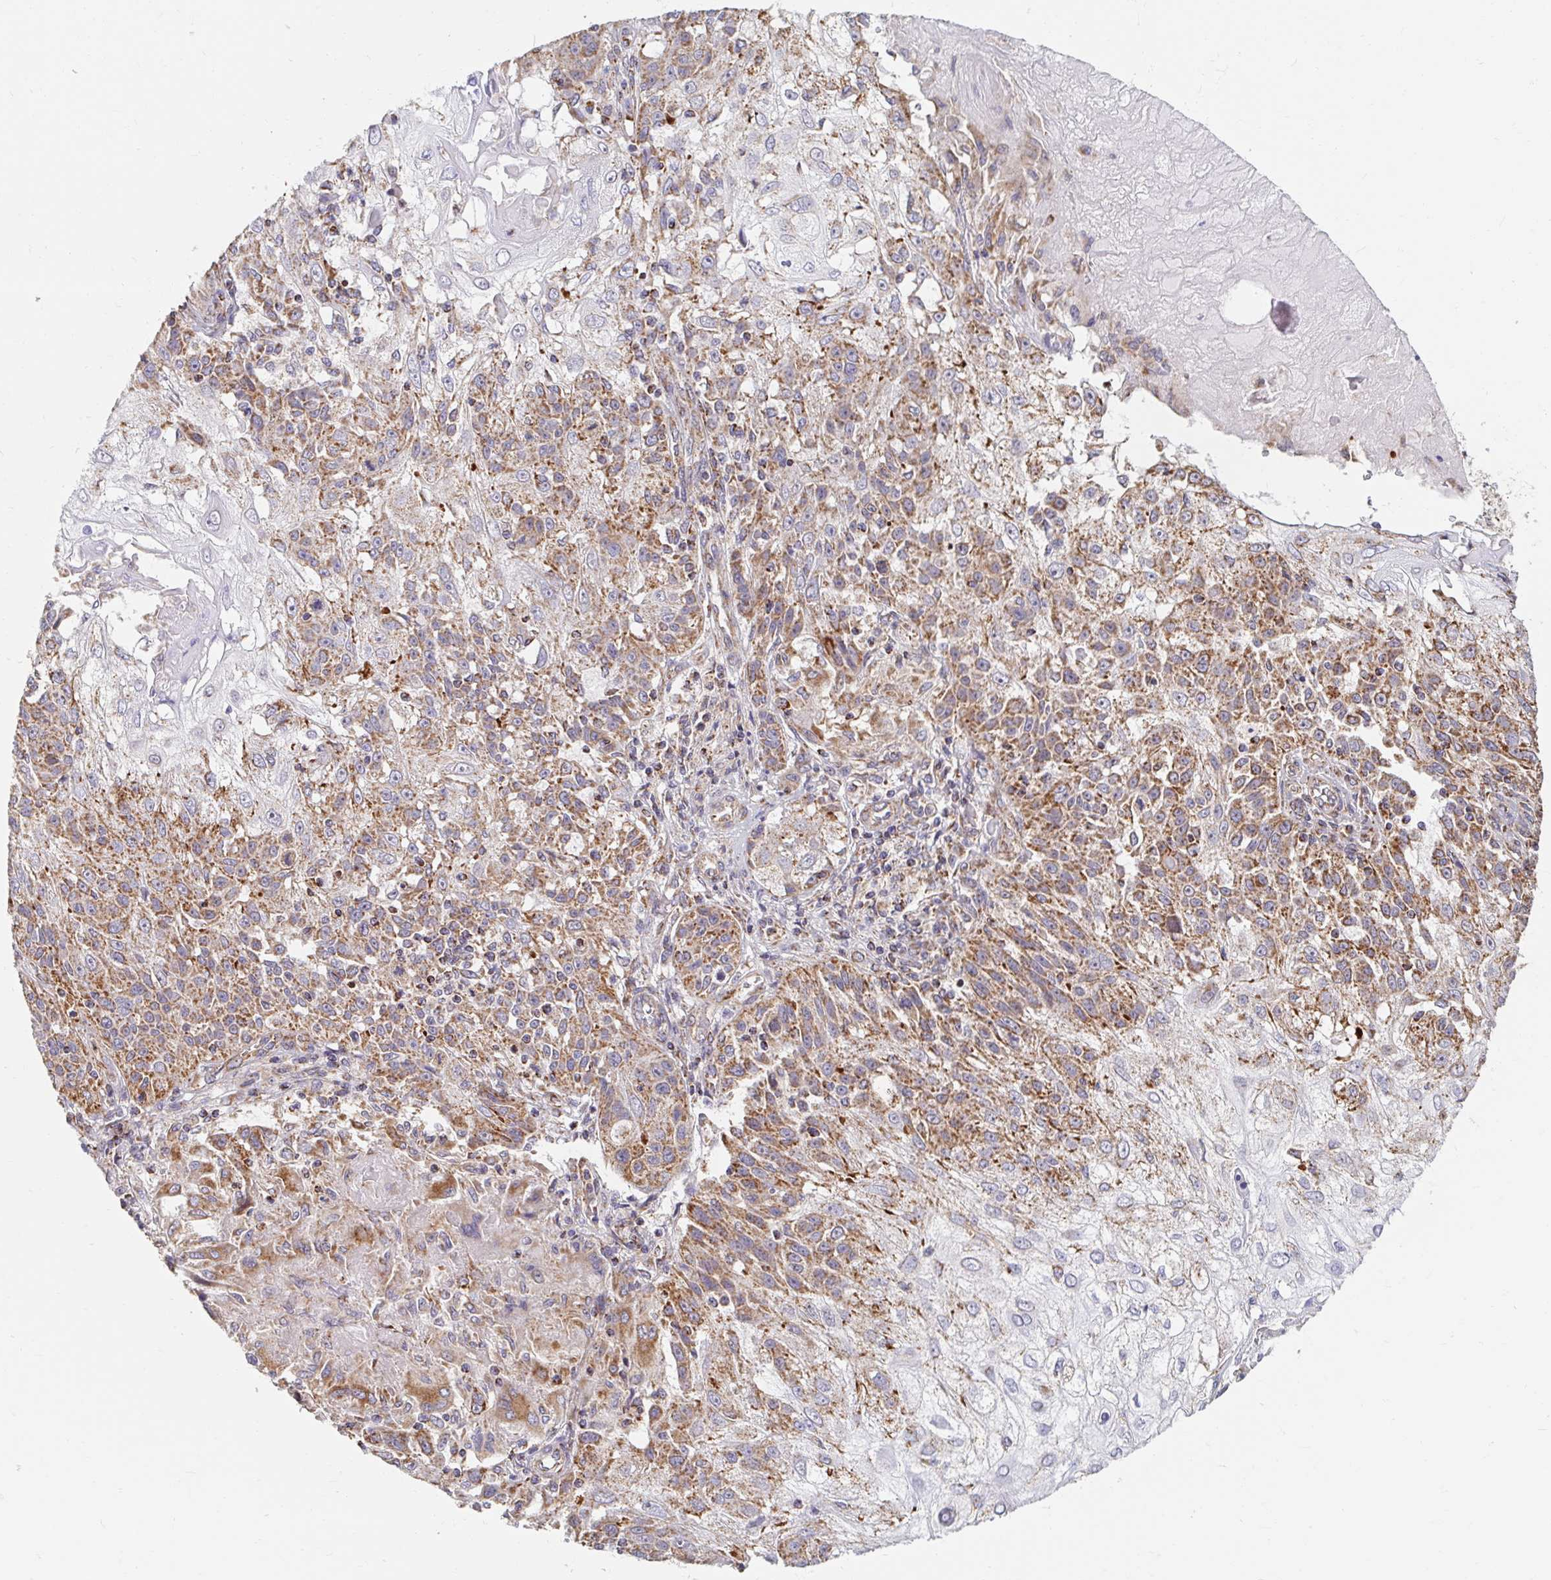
{"staining": {"intensity": "moderate", "quantity": "25%-75%", "location": "cytoplasmic/membranous"}, "tissue": "skin cancer", "cell_type": "Tumor cells", "image_type": "cancer", "snomed": [{"axis": "morphology", "description": "Normal tissue, NOS"}, {"axis": "morphology", "description": "Squamous cell carcinoma, NOS"}, {"axis": "topography", "description": "Skin"}], "caption": "Squamous cell carcinoma (skin) stained with a protein marker displays moderate staining in tumor cells.", "gene": "MAVS", "patient": {"sex": "female", "age": 83}}